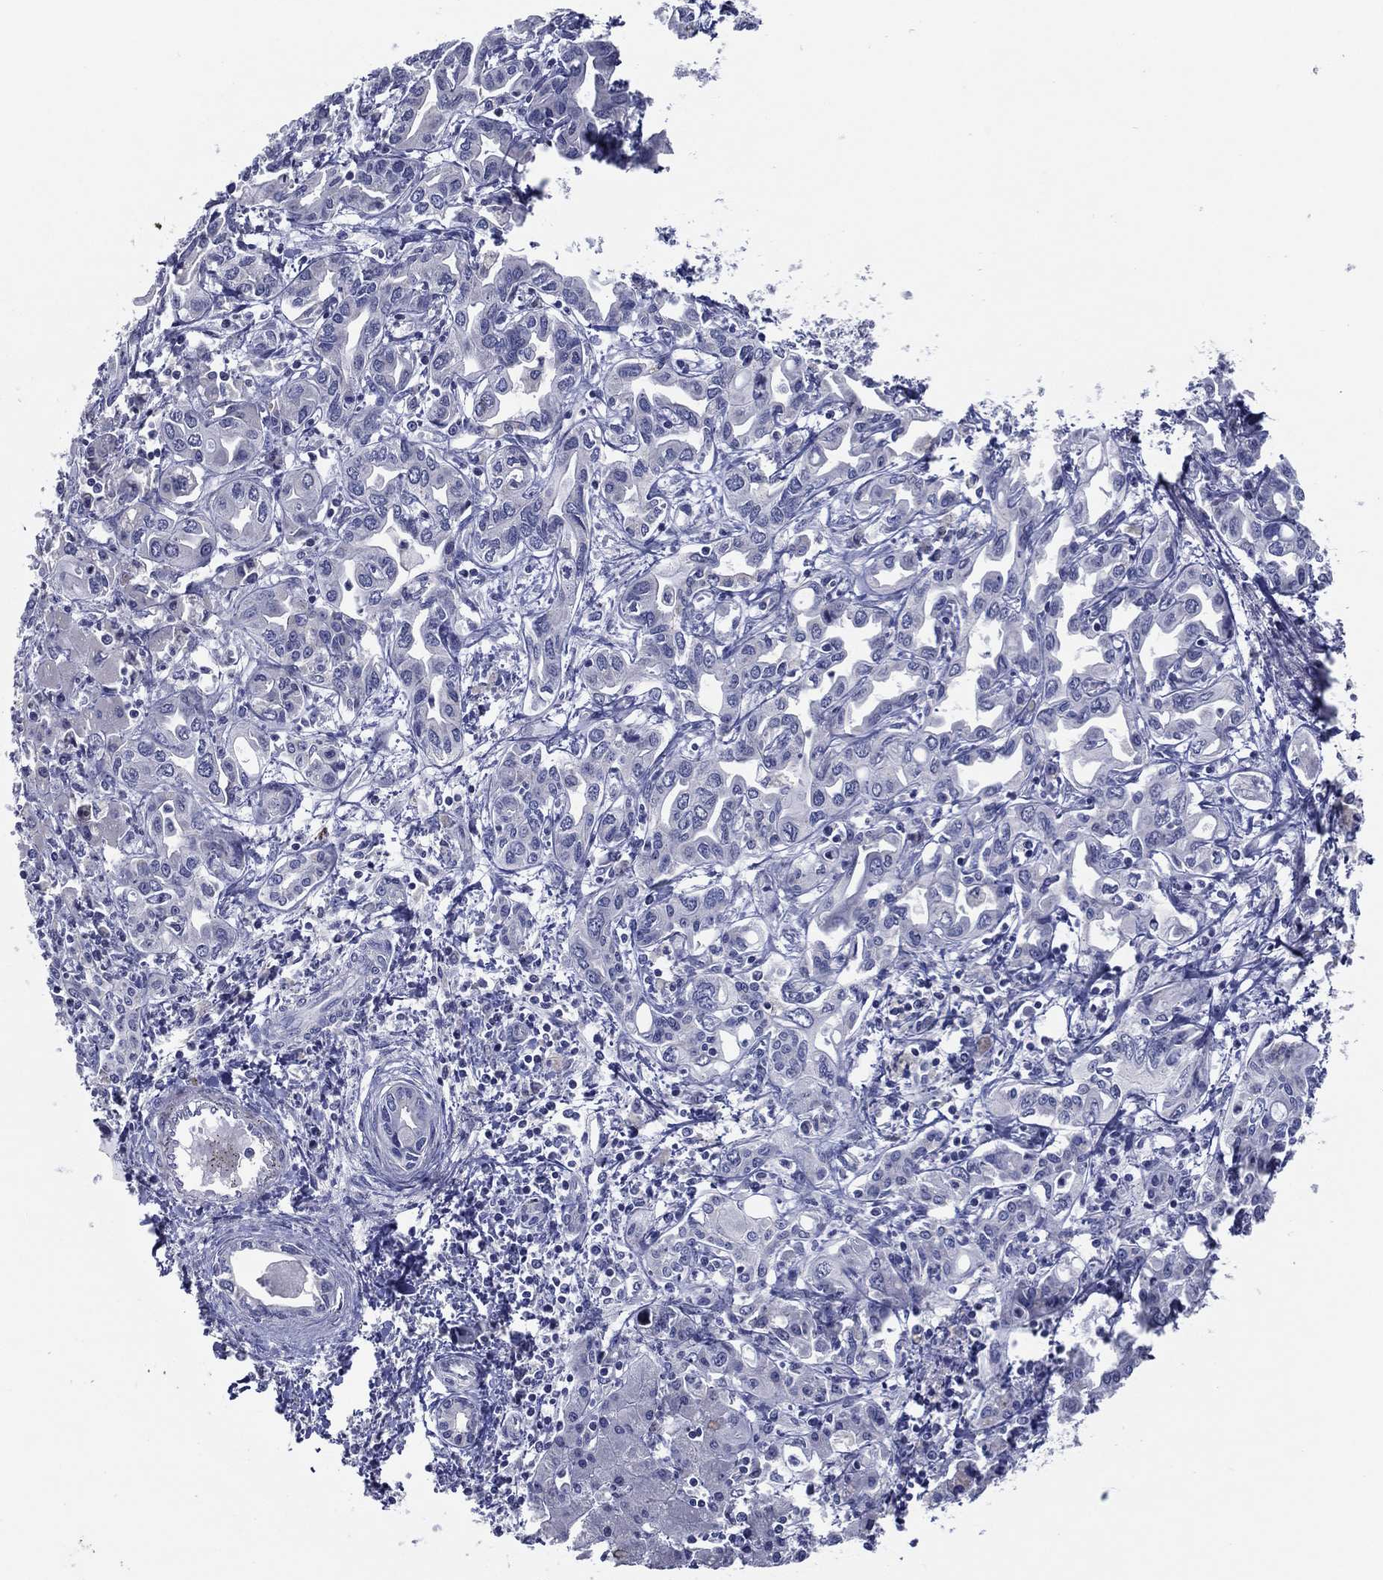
{"staining": {"intensity": "negative", "quantity": "none", "location": "none"}, "tissue": "liver cancer", "cell_type": "Tumor cells", "image_type": "cancer", "snomed": [{"axis": "morphology", "description": "Cholangiocarcinoma"}, {"axis": "topography", "description": "Liver"}], "caption": "This is an IHC micrograph of human liver cancer (cholangiocarcinoma). There is no staining in tumor cells.", "gene": "SLC13A4", "patient": {"sex": "female", "age": 64}}